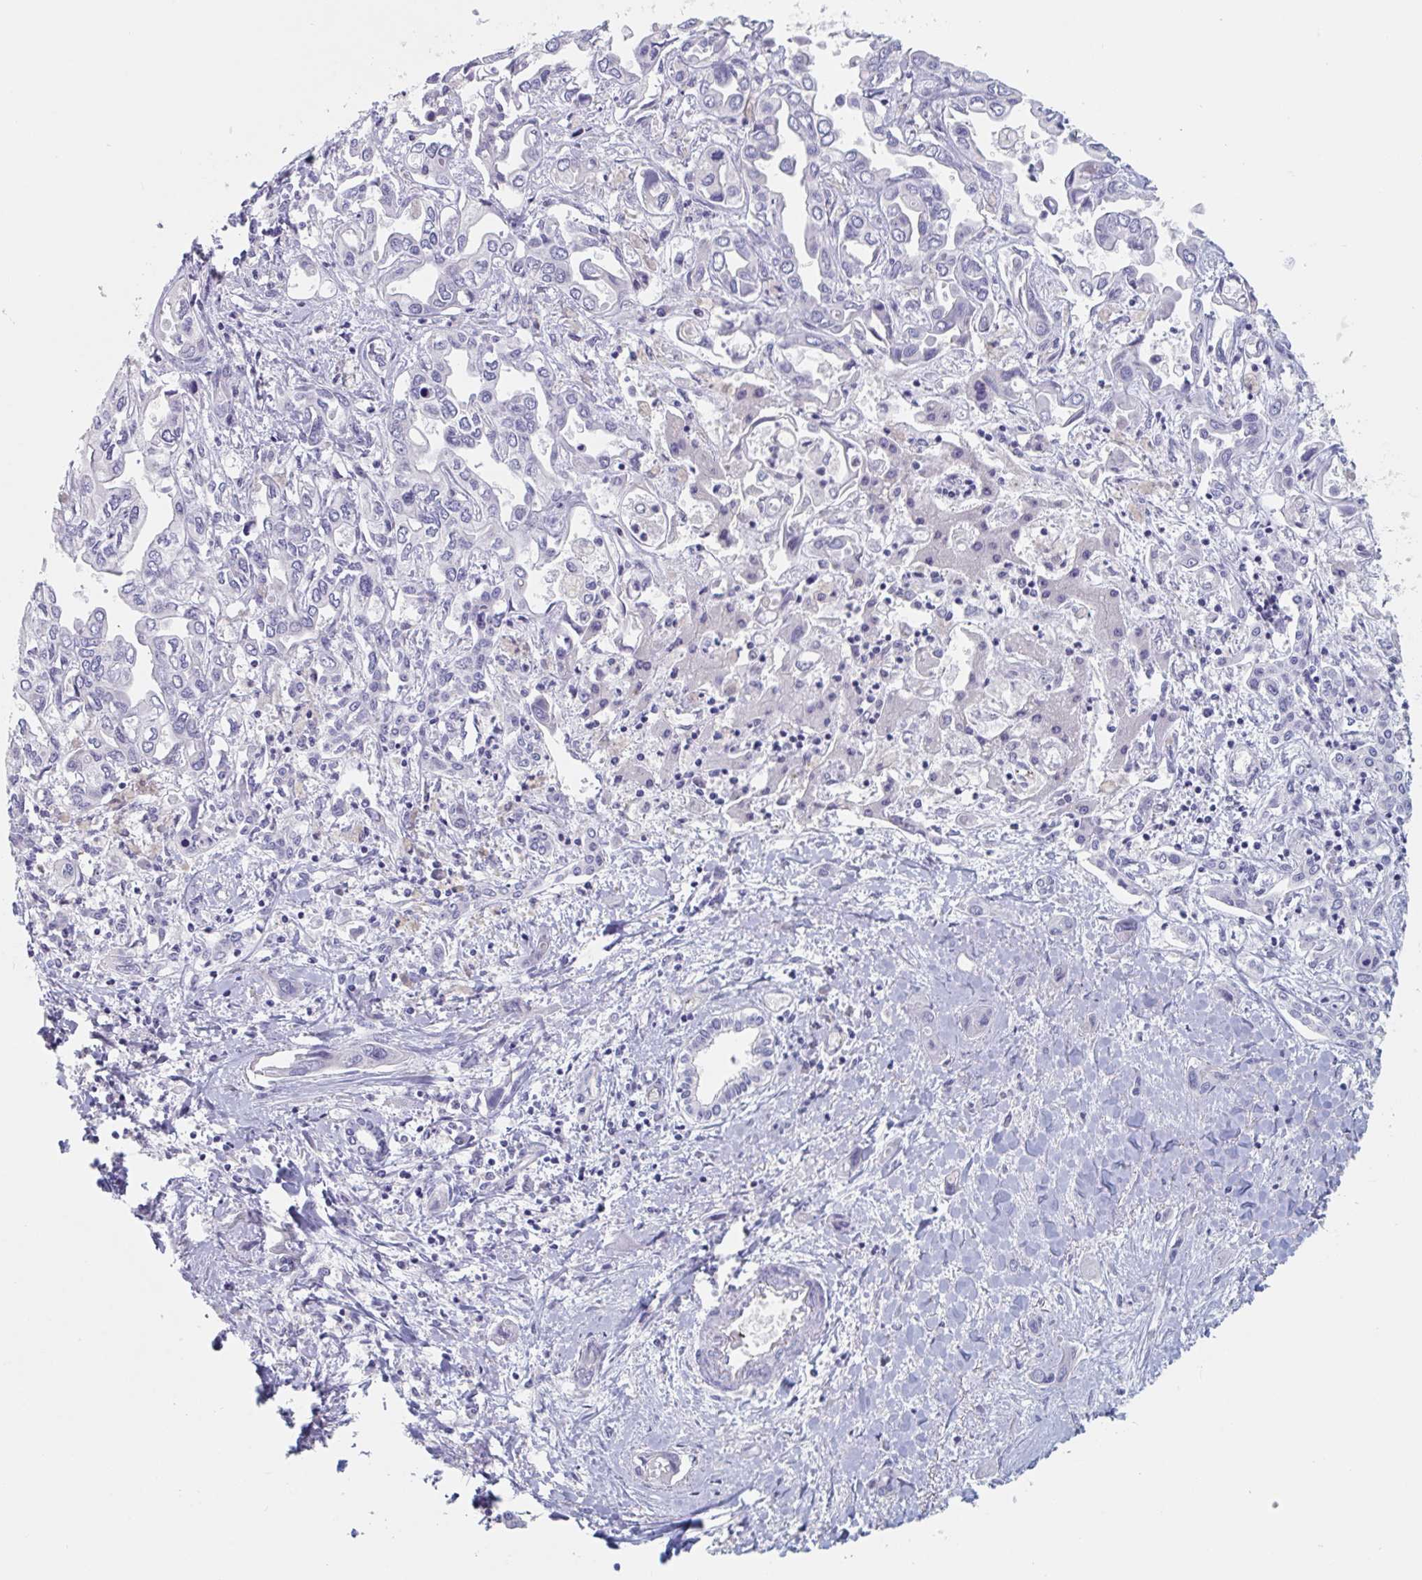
{"staining": {"intensity": "negative", "quantity": "none", "location": "none"}, "tissue": "liver cancer", "cell_type": "Tumor cells", "image_type": "cancer", "snomed": [{"axis": "morphology", "description": "Cholangiocarcinoma"}, {"axis": "topography", "description": "Liver"}], "caption": "Histopathology image shows no protein expression in tumor cells of liver cancer (cholangiocarcinoma) tissue.", "gene": "ABHD16A", "patient": {"sex": "female", "age": 64}}